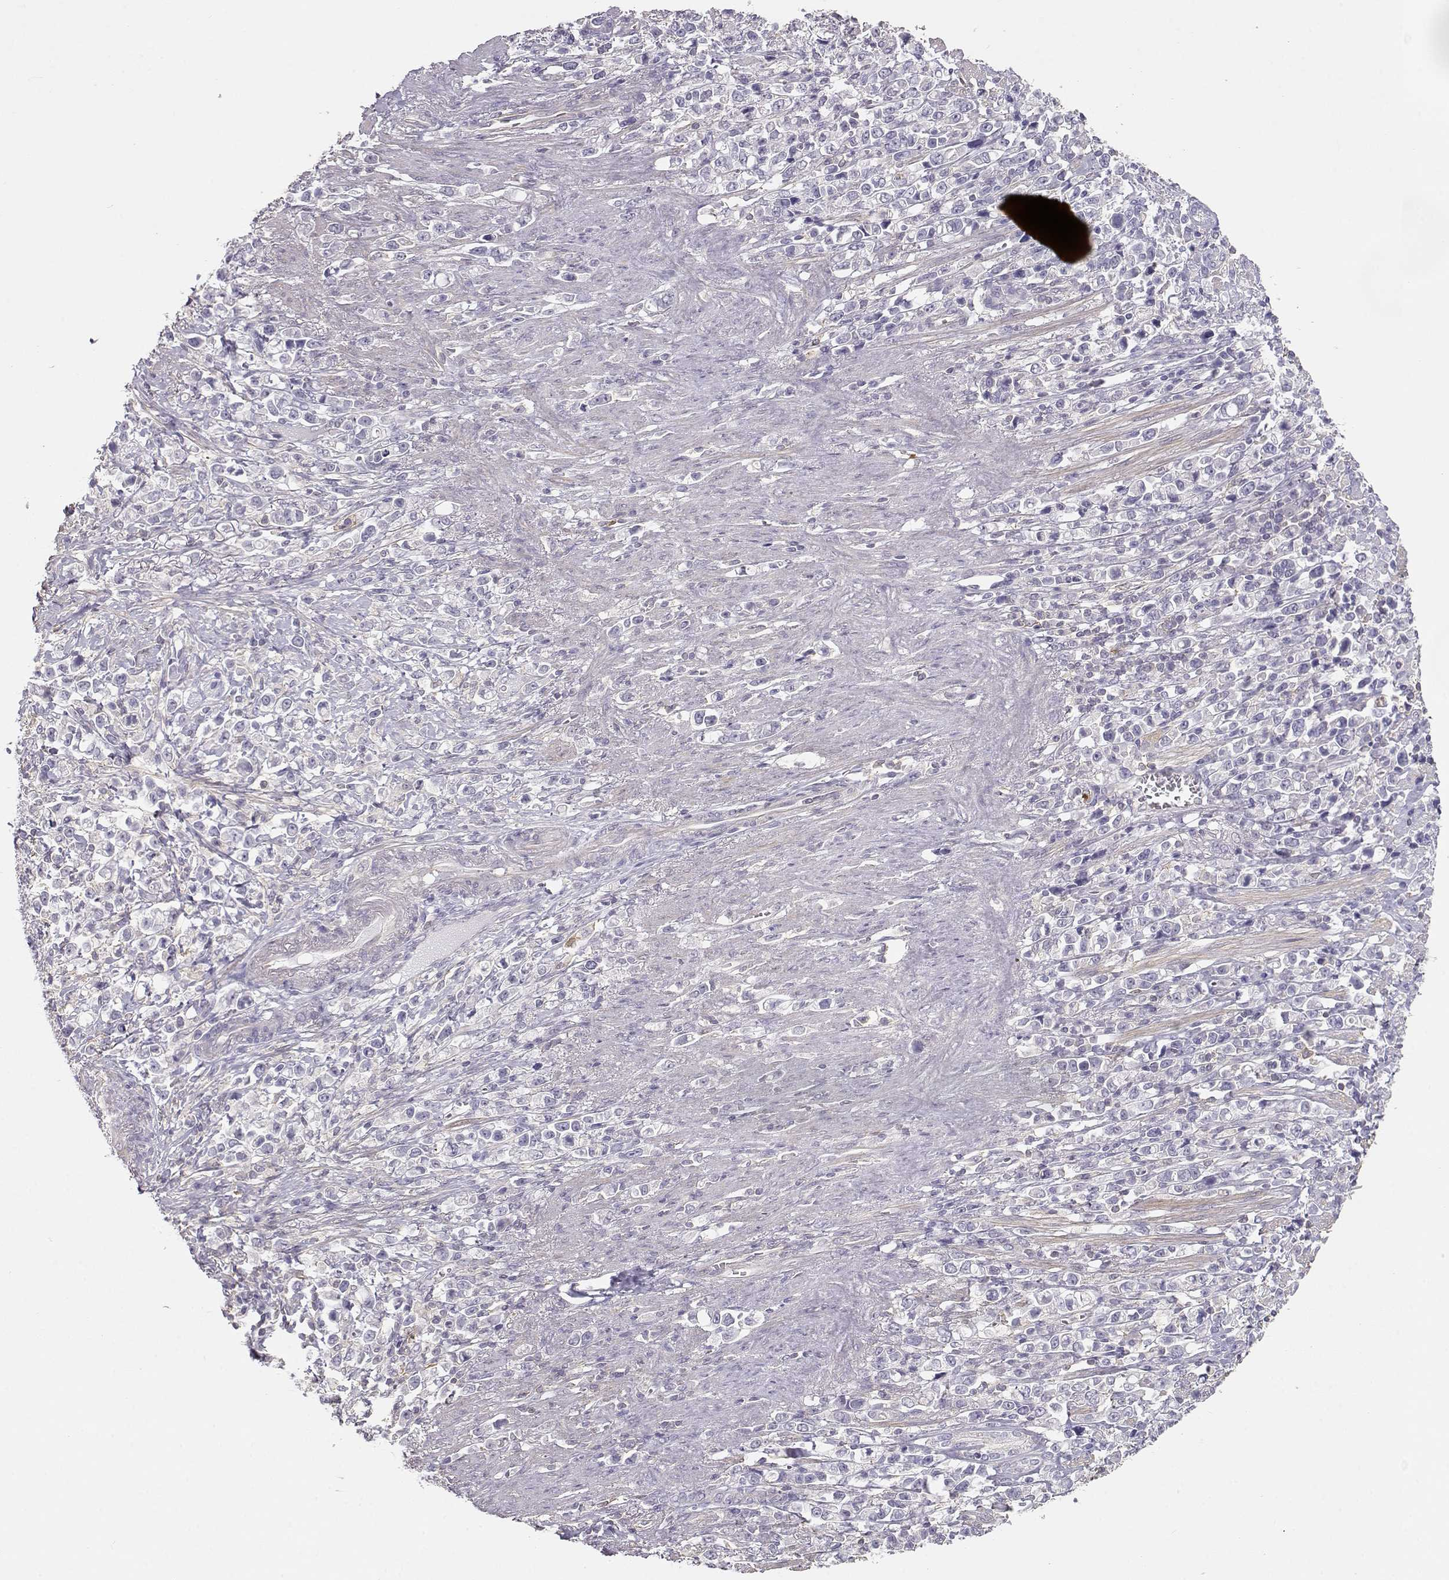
{"staining": {"intensity": "negative", "quantity": "none", "location": "none"}, "tissue": "stomach cancer", "cell_type": "Tumor cells", "image_type": "cancer", "snomed": [{"axis": "morphology", "description": "Adenocarcinoma, NOS"}, {"axis": "topography", "description": "Stomach"}], "caption": "High magnification brightfield microscopy of stomach adenocarcinoma stained with DAB (3,3'-diaminobenzidine) (brown) and counterstained with hematoxylin (blue): tumor cells show no significant staining.", "gene": "DAPL1", "patient": {"sex": "male", "age": 63}}